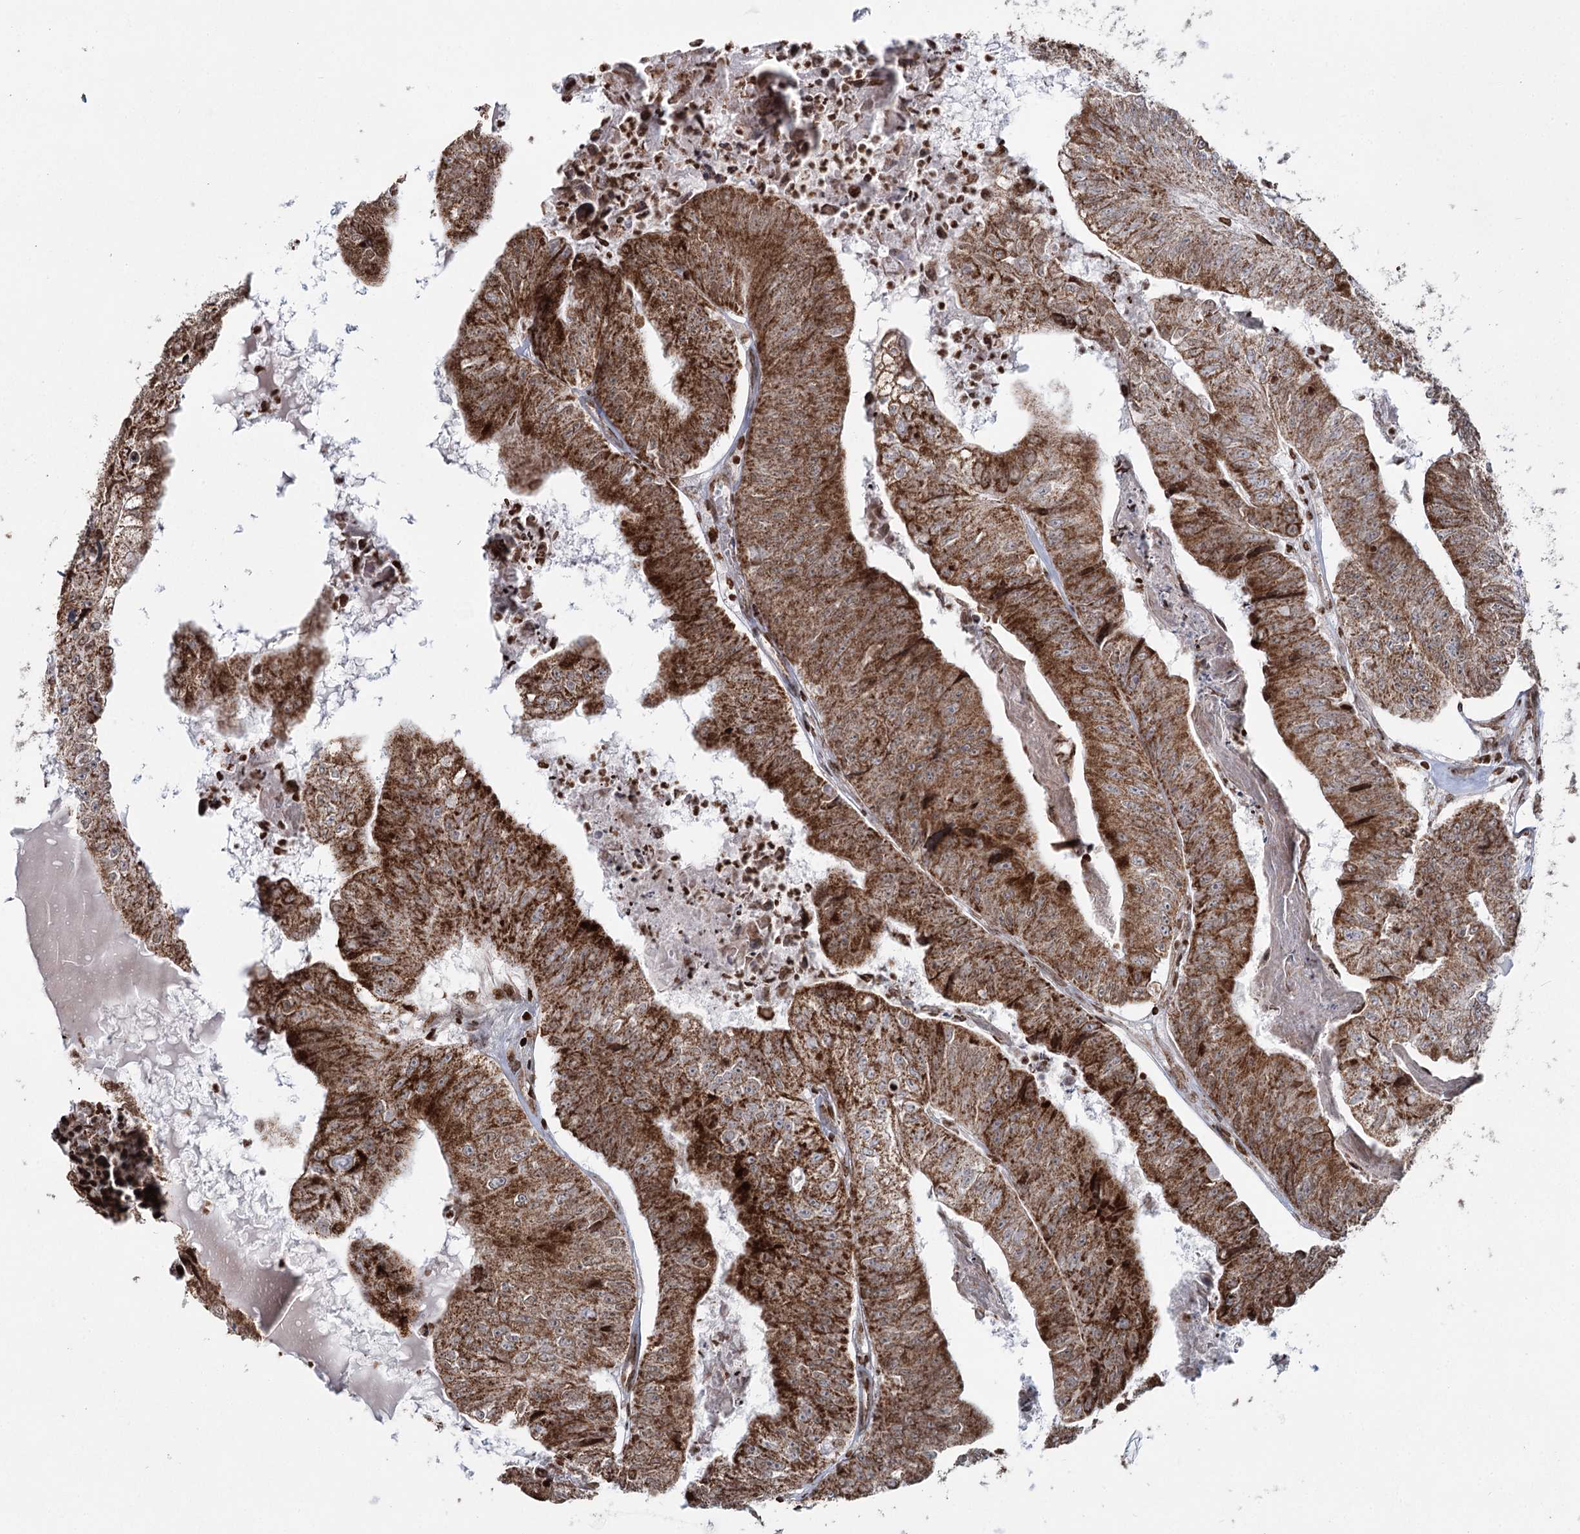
{"staining": {"intensity": "strong", "quantity": ">75%", "location": "cytoplasmic/membranous,nuclear"}, "tissue": "colorectal cancer", "cell_type": "Tumor cells", "image_type": "cancer", "snomed": [{"axis": "morphology", "description": "Adenocarcinoma, NOS"}, {"axis": "topography", "description": "Colon"}], "caption": "Colorectal adenocarcinoma stained for a protein displays strong cytoplasmic/membranous and nuclear positivity in tumor cells. (DAB = brown stain, brightfield microscopy at high magnification).", "gene": "PDHX", "patient": {"sex": "female", "age": 67}}